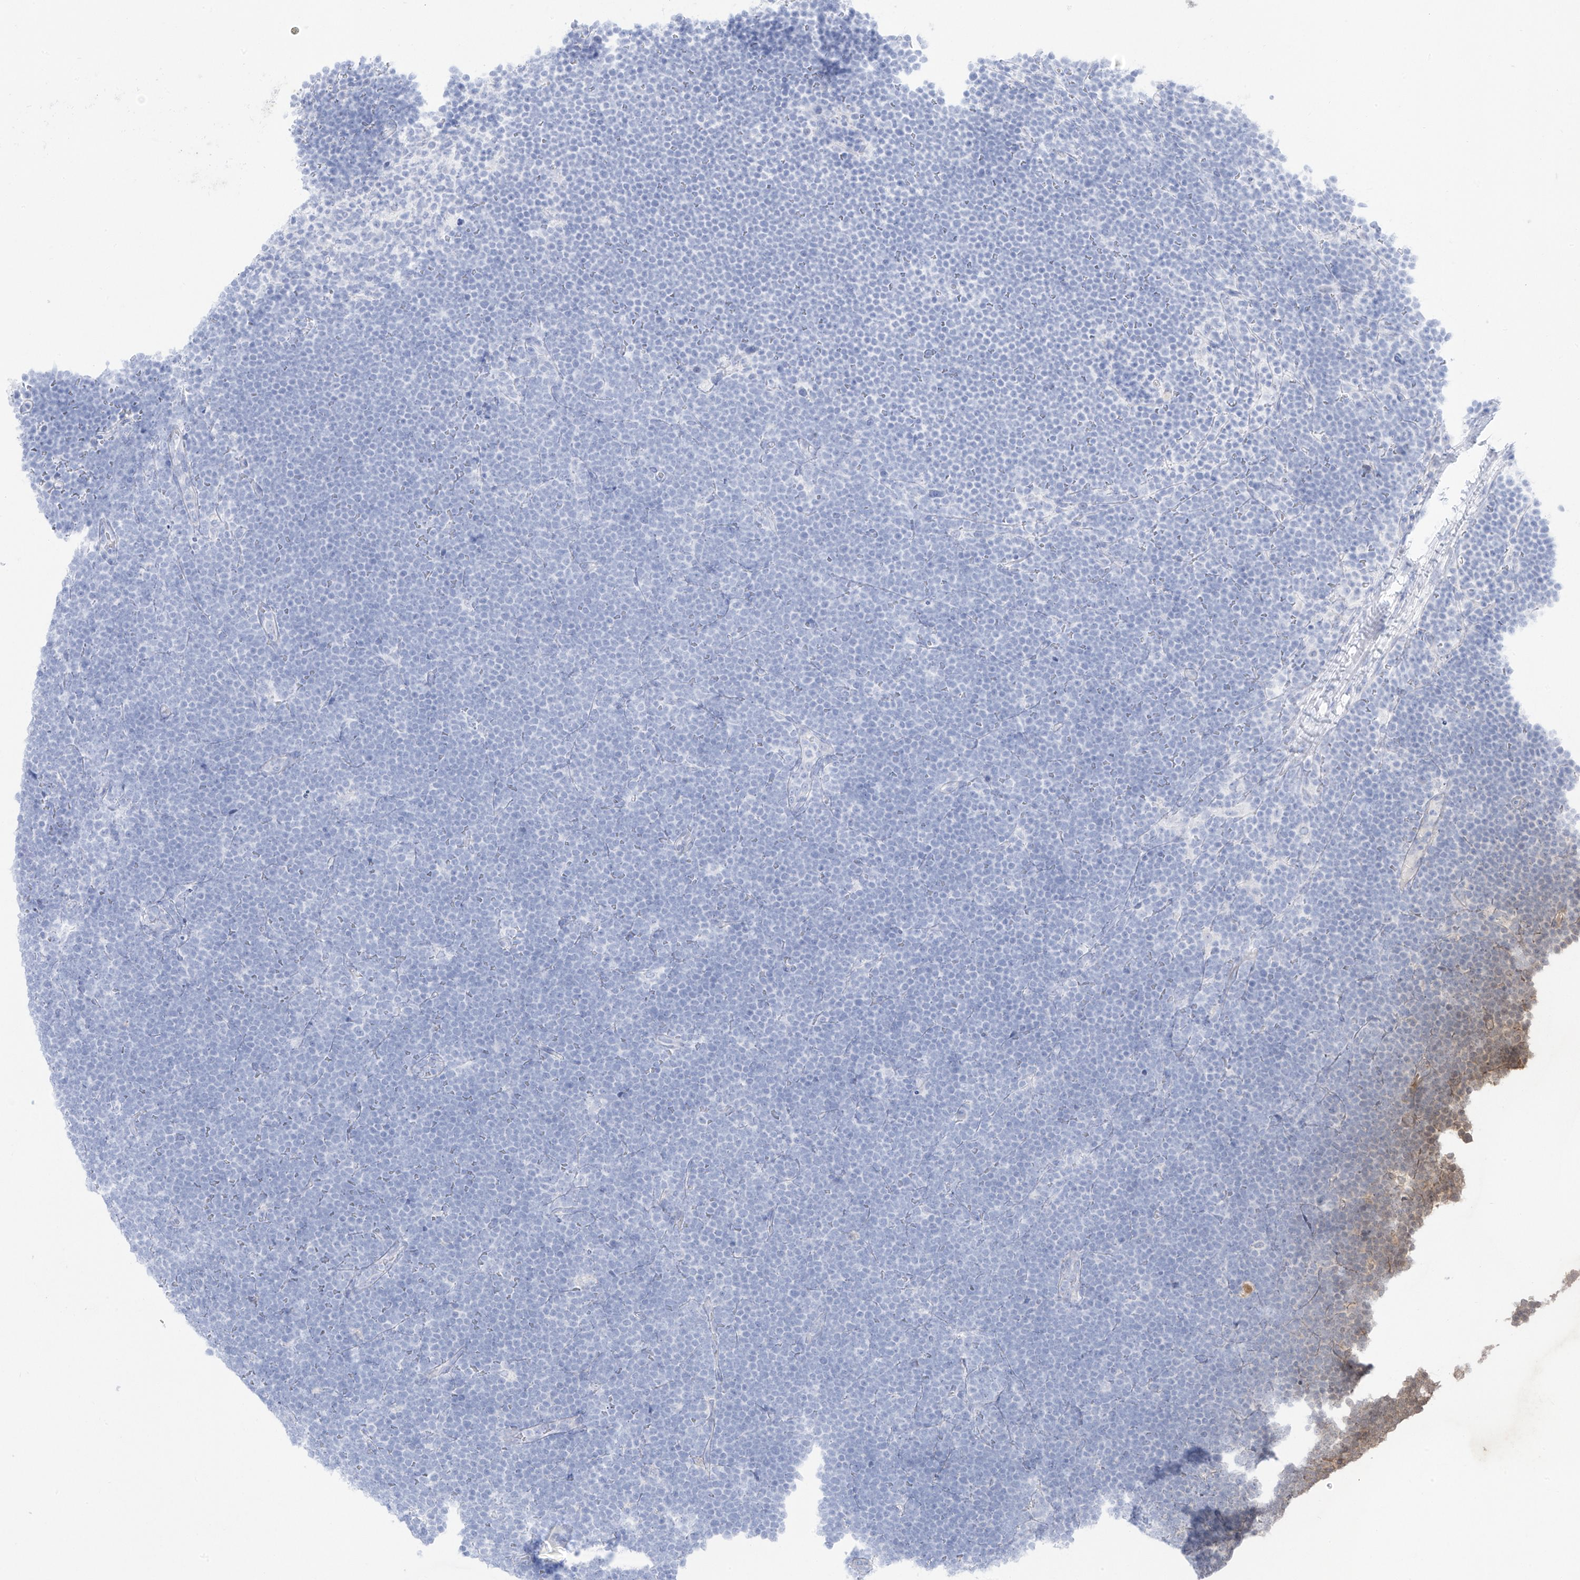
{"staining": {"intensity": "negative", "quantity": "none", "location": "none"}, "tissue": "lymphoma", "cell_type": "Tumor cells", "image_type": "cancer", "snomed": [{"axis": "morphology", "description": "Malignant lymphoma, non-Hodgkin's type, High grade"}, {"axis": "topography", "description": "Lymph node"}], "caption": "Micrograph shows no significant protein staining in tumor cells of high-grade malignant lymphoma, non-Hodgkin's type.", "gene": "PSPH", "patient": {"sex": "male", "age": 13}}